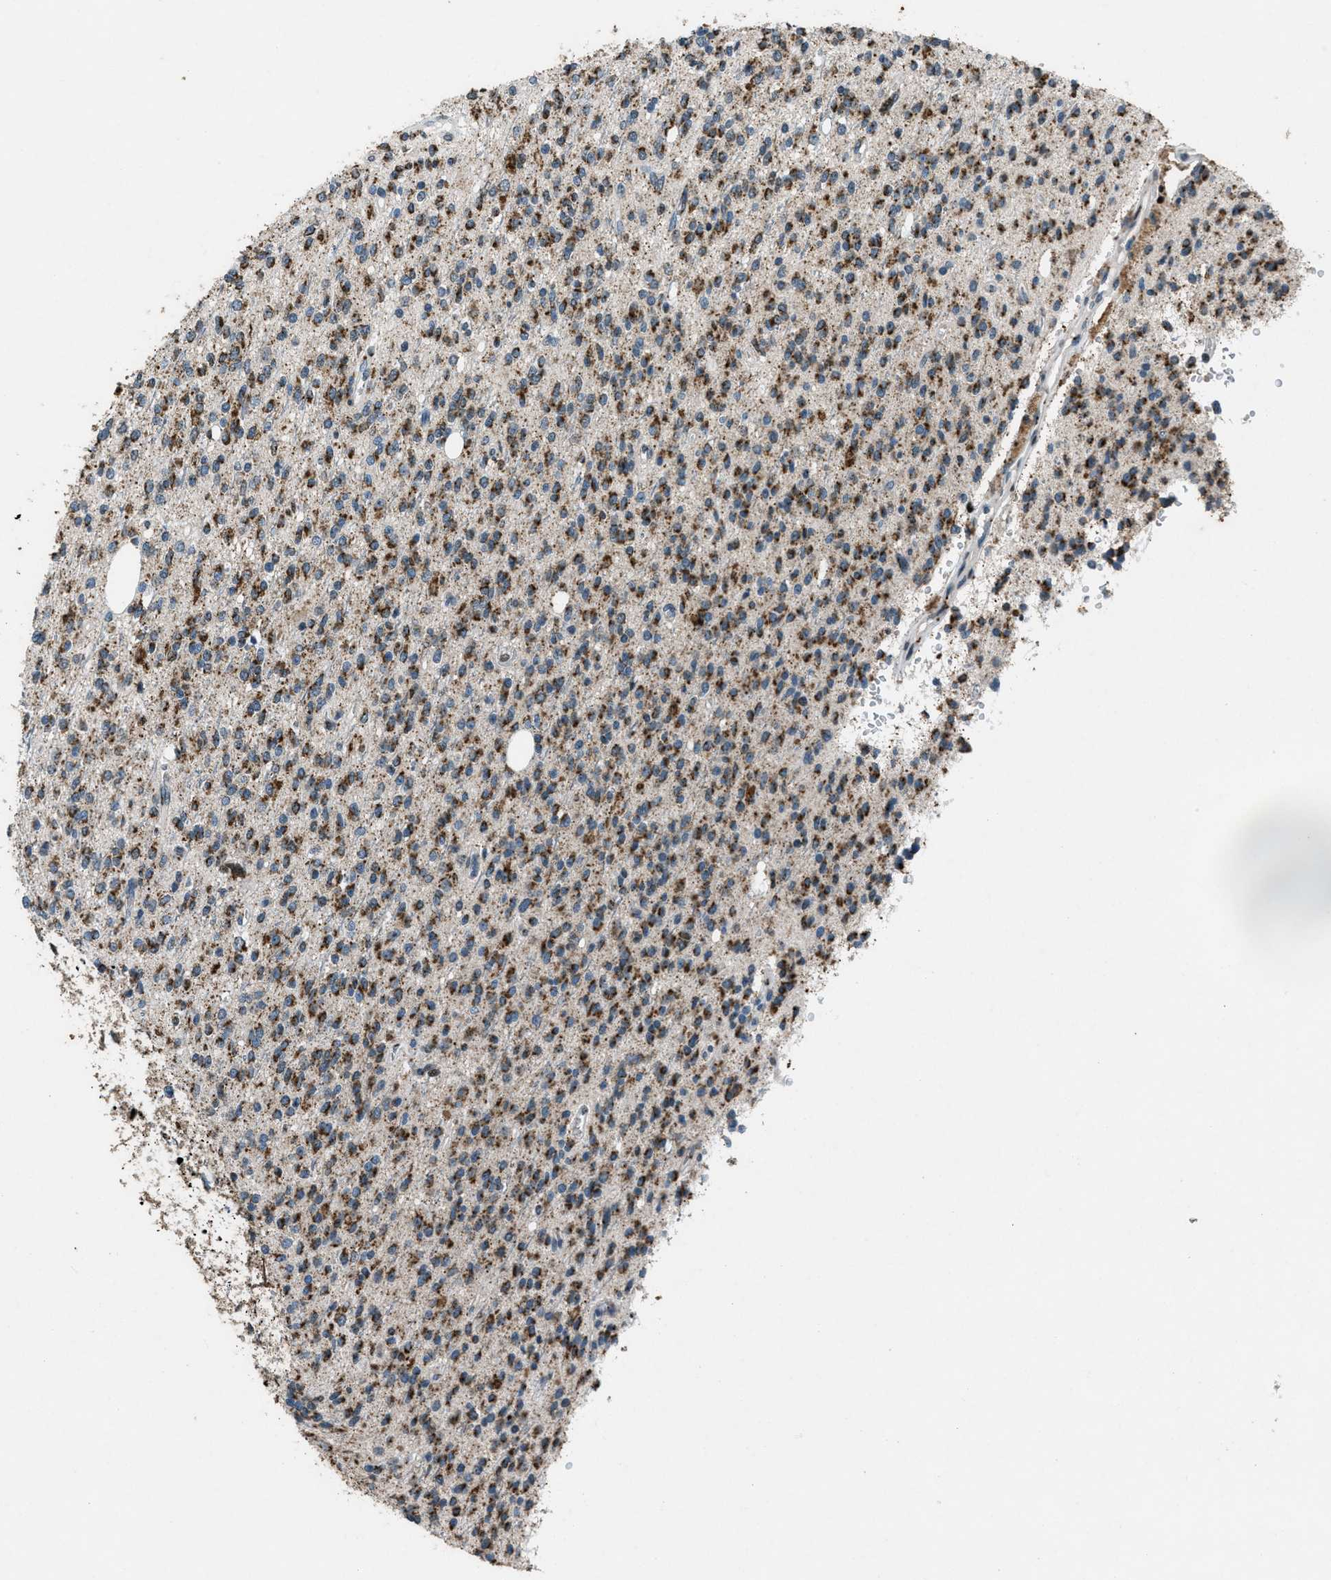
{"staining": {"intensity": "strong", "quantity": ">75%", "location": "cytoplasmic/membranous"}, "tissue": "glioma", "cell_type": "Tumor cells", "image_type": "cancer", "snomed": [{"axis": "morphology", "description": "Glioma, malignant, High grade"}, {"axis": "topography", "description": "Brain"}], "caption": "Immunohistochemical staining of glioma reveals high levels of strong cytoplasmic/membranous protein staining in approximately >75% of tumor cells. (DAB (3,3'-diaminobenzidine) IHC with brightfield microscopy, high magnification).", "gene": "GPC6", "patient": {"sex": "male", "age": 34}}